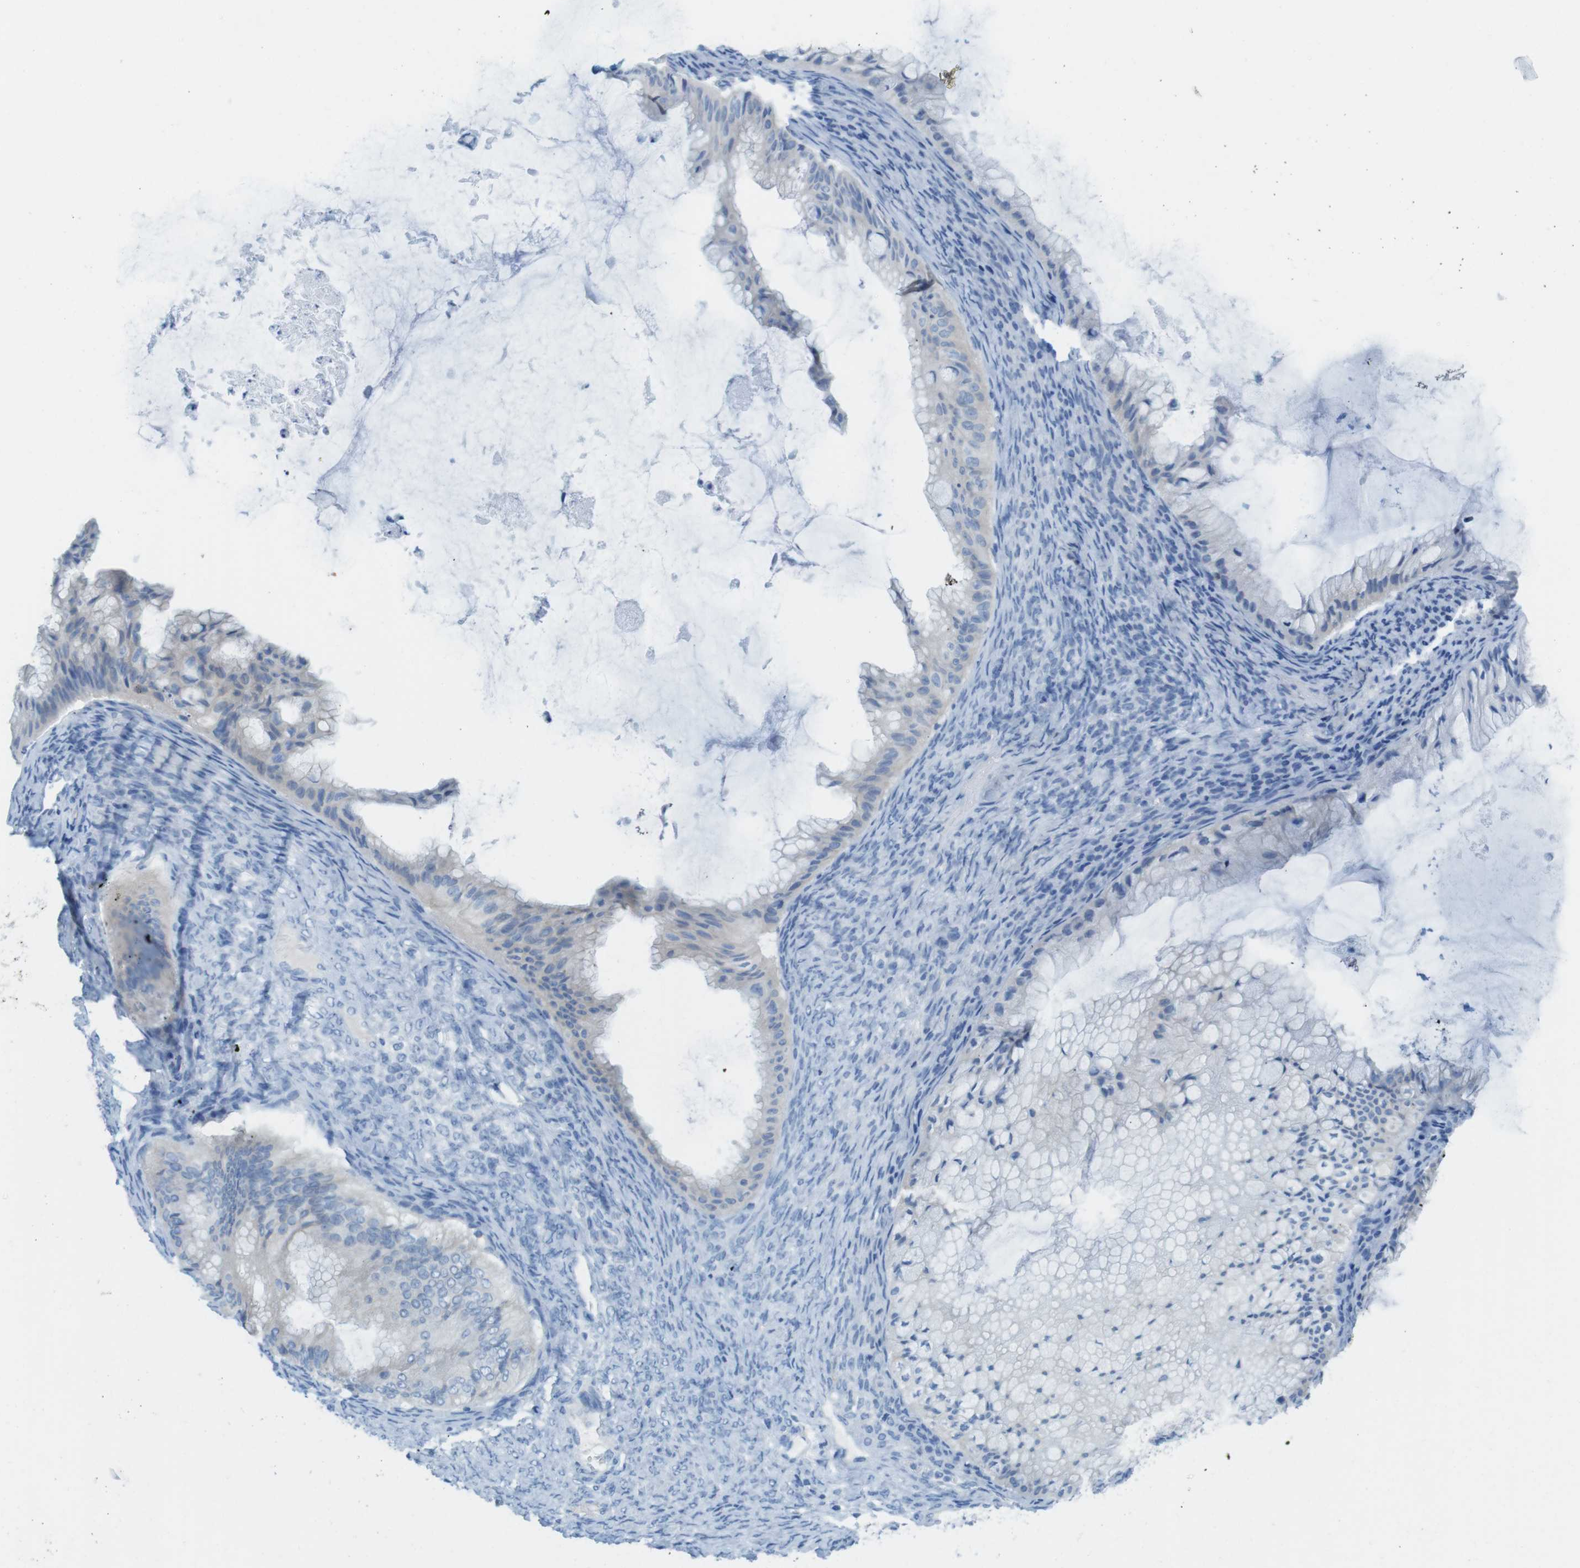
{"staining": {"intensity": "negative", "quantity": "none", "location": "none"}, "tissue": "ovarian cancer", "cell_type": "Tumor cells", "image_type": "cancer", "snomed": [{"axis": "morphology", "description": "Cystadenocarcinoma, mucinous, NOS"}, {"axis": "topography", "description": "Ovary"}], "caption": "Tumor cells show no significant staining in ovarian mucinous cystadenocarcinoma.", "gene": "GAP43", "patient": {"sex": "female", "age": 61}}